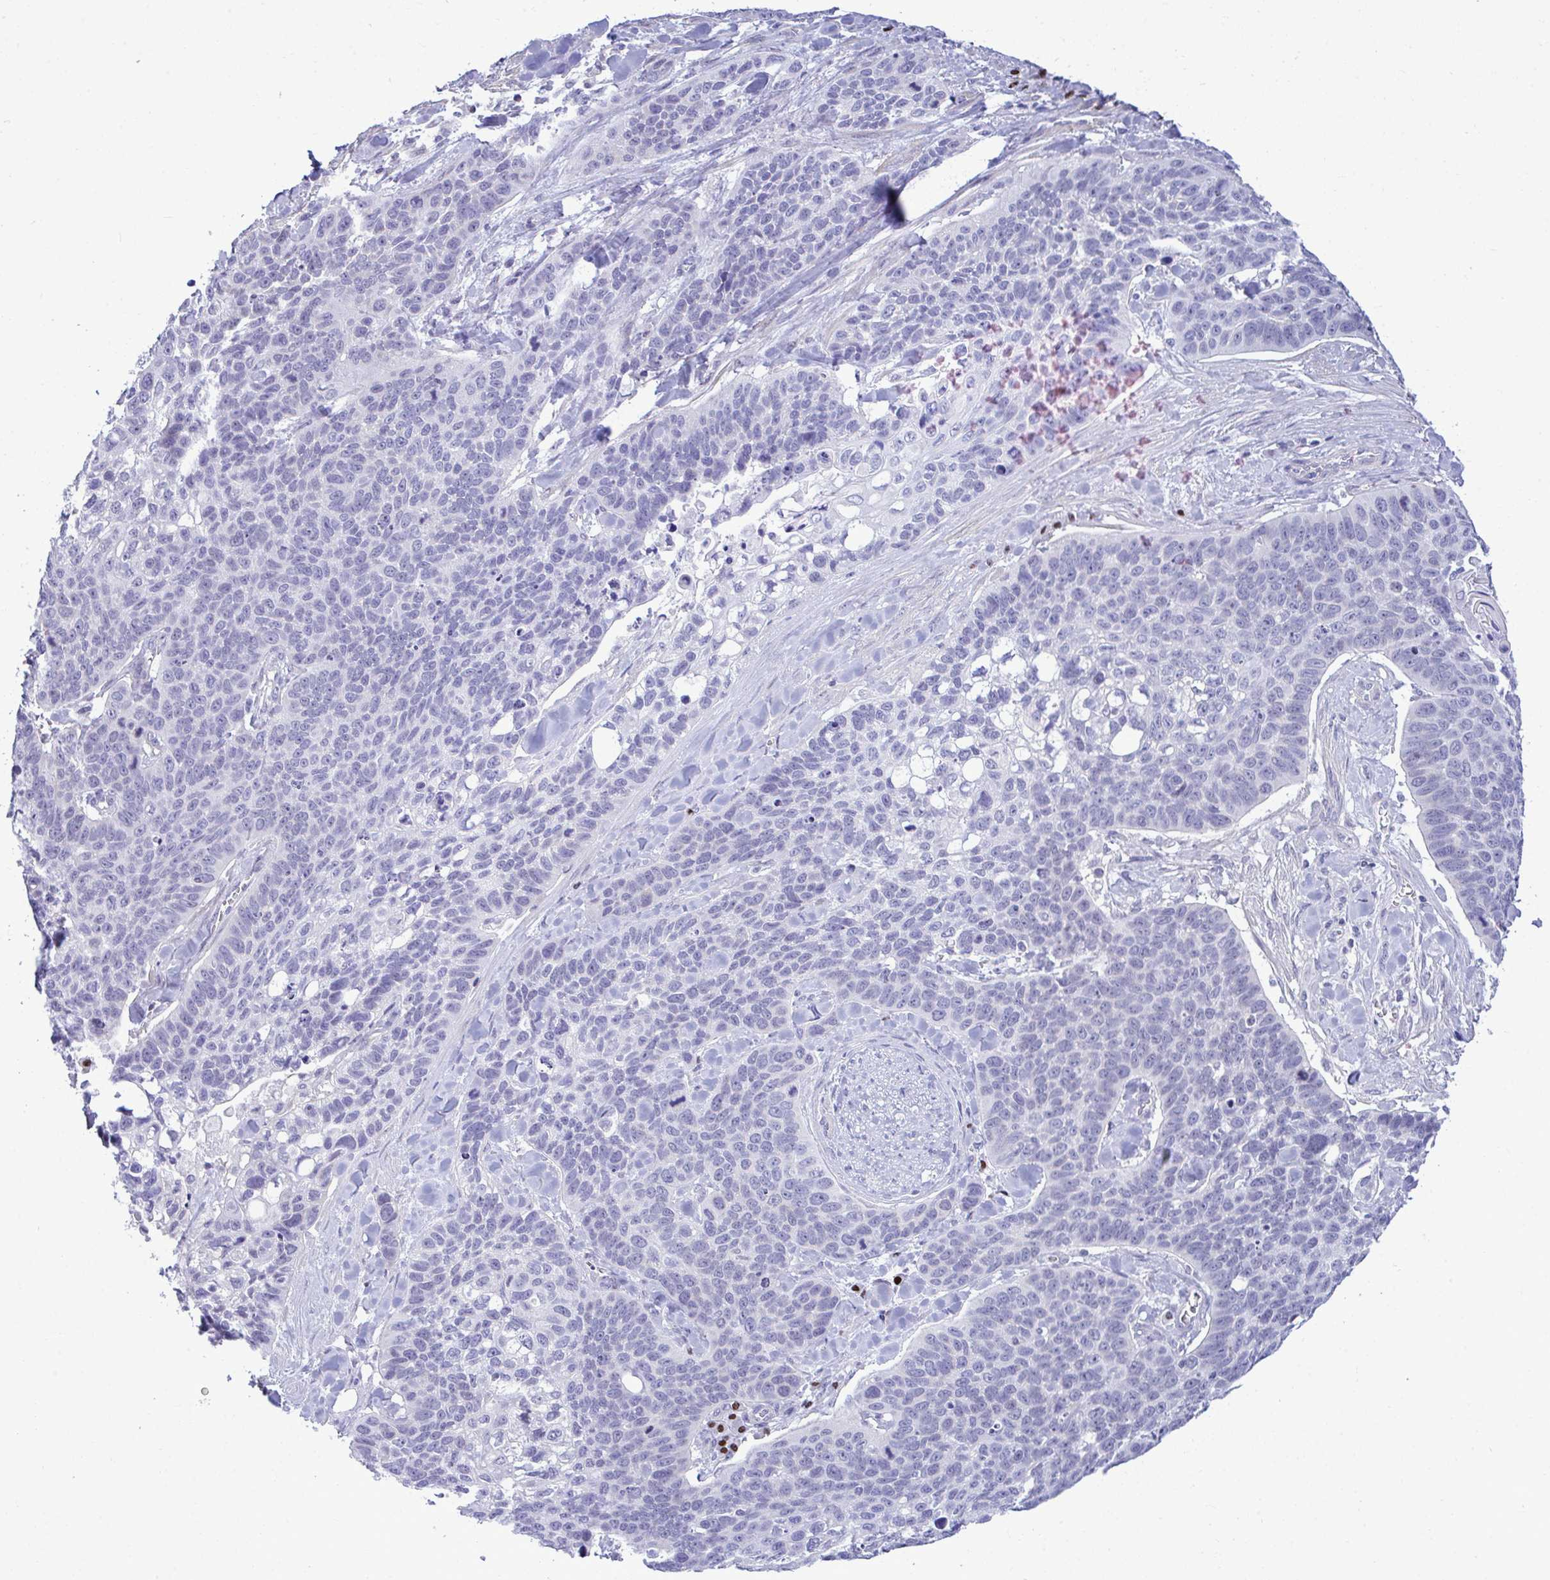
{"staining": {"intensity": "negative", "quantity": "none", "location": "none"}, "tissue": "lung cancer", "cell_type": "Tumor cells", "image_type": "cancer", "snomed": [{"axis": "morphology", "description": "Squamous cell carcinoma, NOS"}, {"axis": "topography", "description": "Lung"}], "caption": "Human lung squamous cell carcinoma stained for a protein using immunohistochemistry reveals no positivity in tumor cells.", "gene": "SLC25A51", "patient": {"sex": "male", "age": 62}}